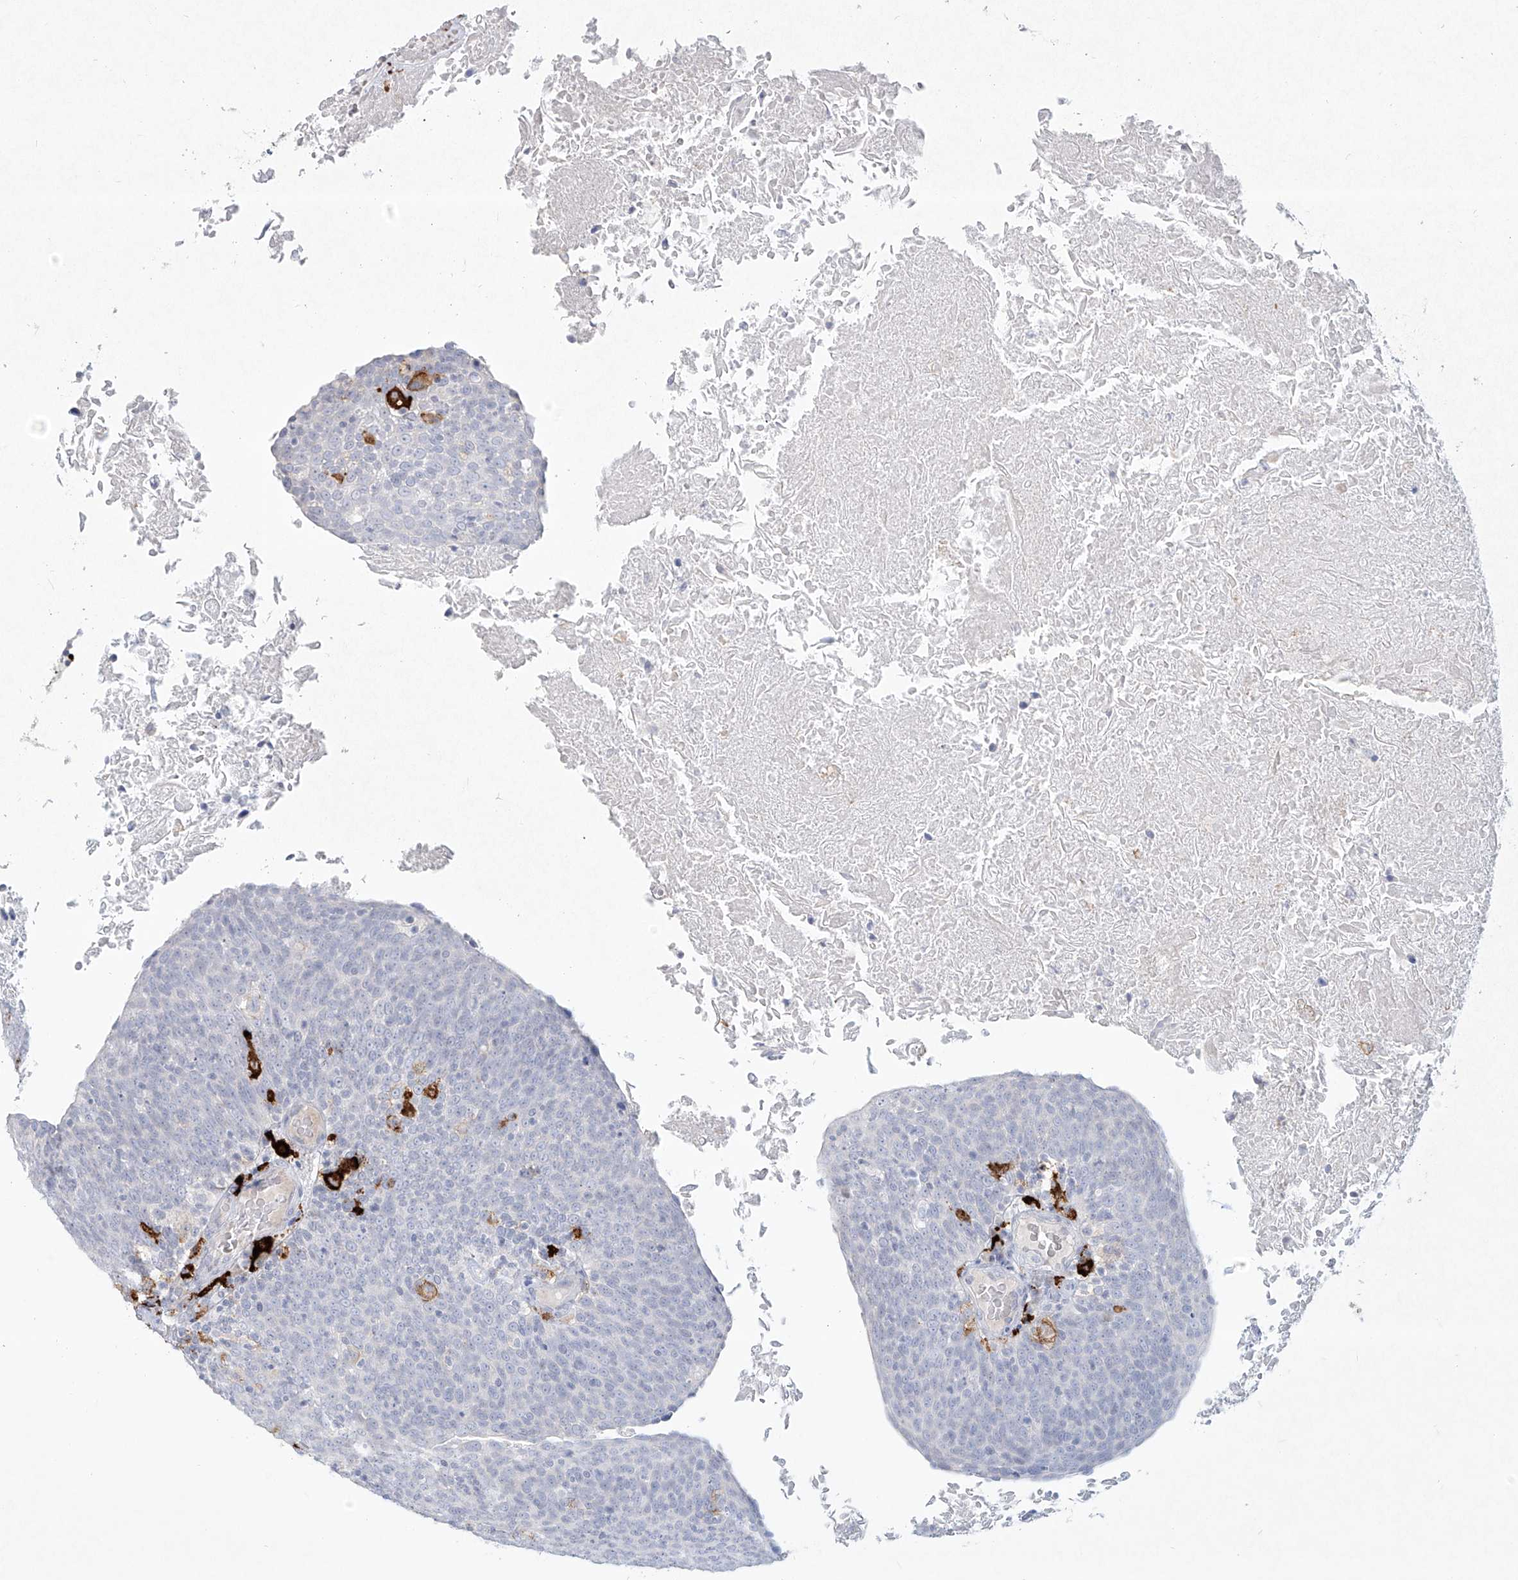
{"staining": {"intensity": "negative", "quantity": "none", "location": "none"}, "tissue": "head and neck cancer", "cell_type": "Tumor cells", "image_type": "cancer", "snomed": [{"axis": "morphology", "description": "Squamous cell carcinoma, NOS"}, {"axis": "morphology", "description": "Squamous cell carcinoma, metastatic, NOS"}, {"axis": "topography", "description": "Lymph node"}, {"axis": "topography", "description": "Head-Neck"}], "caption": "Immunohistochemistry (IHC) histopathology image of human head and neck cancer (squamous cell carcinoma) stained for a protein (brown), which shows no staining in tumor cells.", "gene": "CD209", "patient": {"sex": "male", "age": 62}}